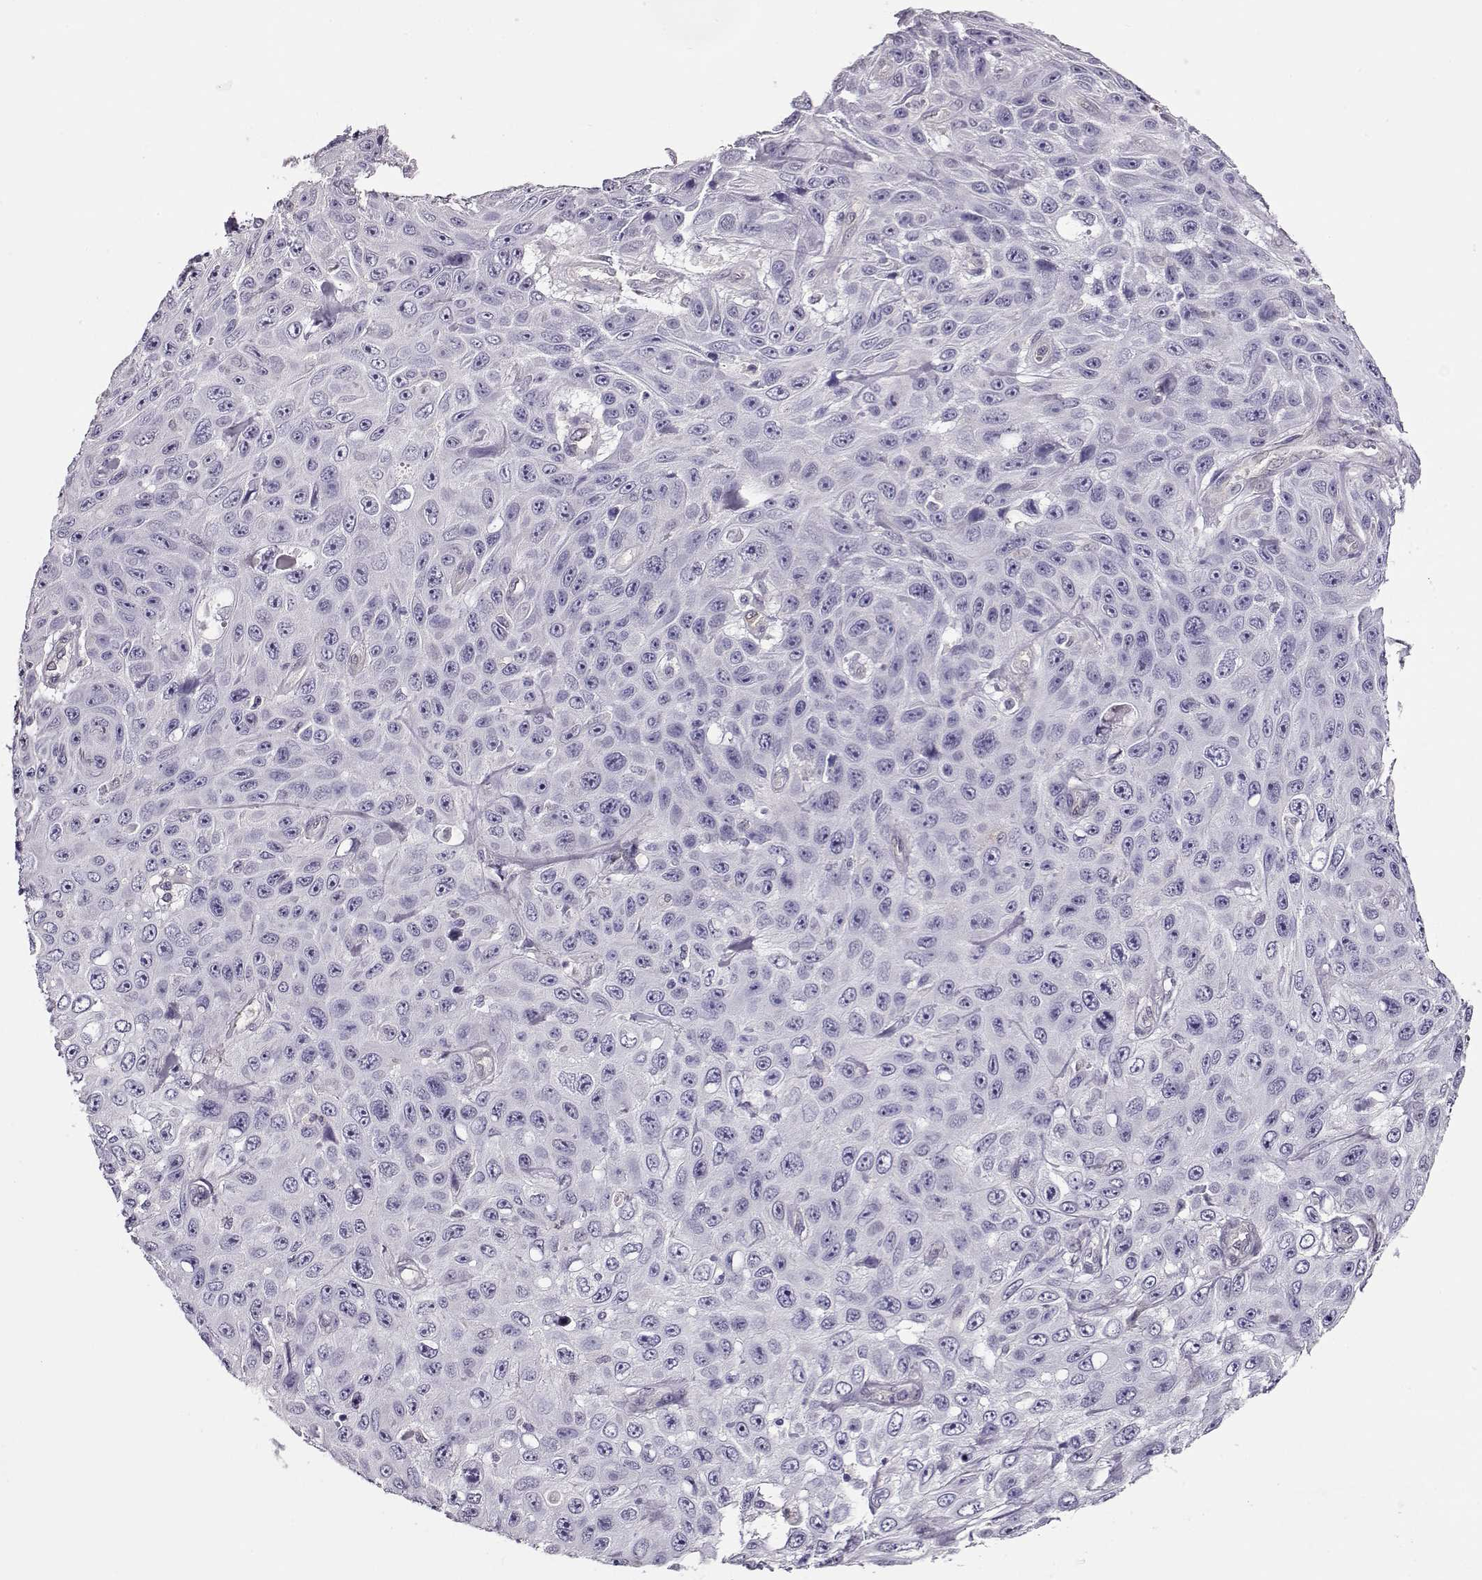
{"staining": {"intensity": "negative", "quantity": "none", "location": "none"}, "tissue": "skin cancer", "cell_type": "Tumor cells", "image_type": "cancer", "snomed": [{"axis": "morphology", "description": "Squamous cell carcinoma, NOS"}, {"axis": "topography", "description": "Skin"}], "caption": "An image of skin cancer stained for a protein exhibits no brown staining in tumor cells.", "gene": "CCR8", "patient": {"sex": "male", "age": 82}}